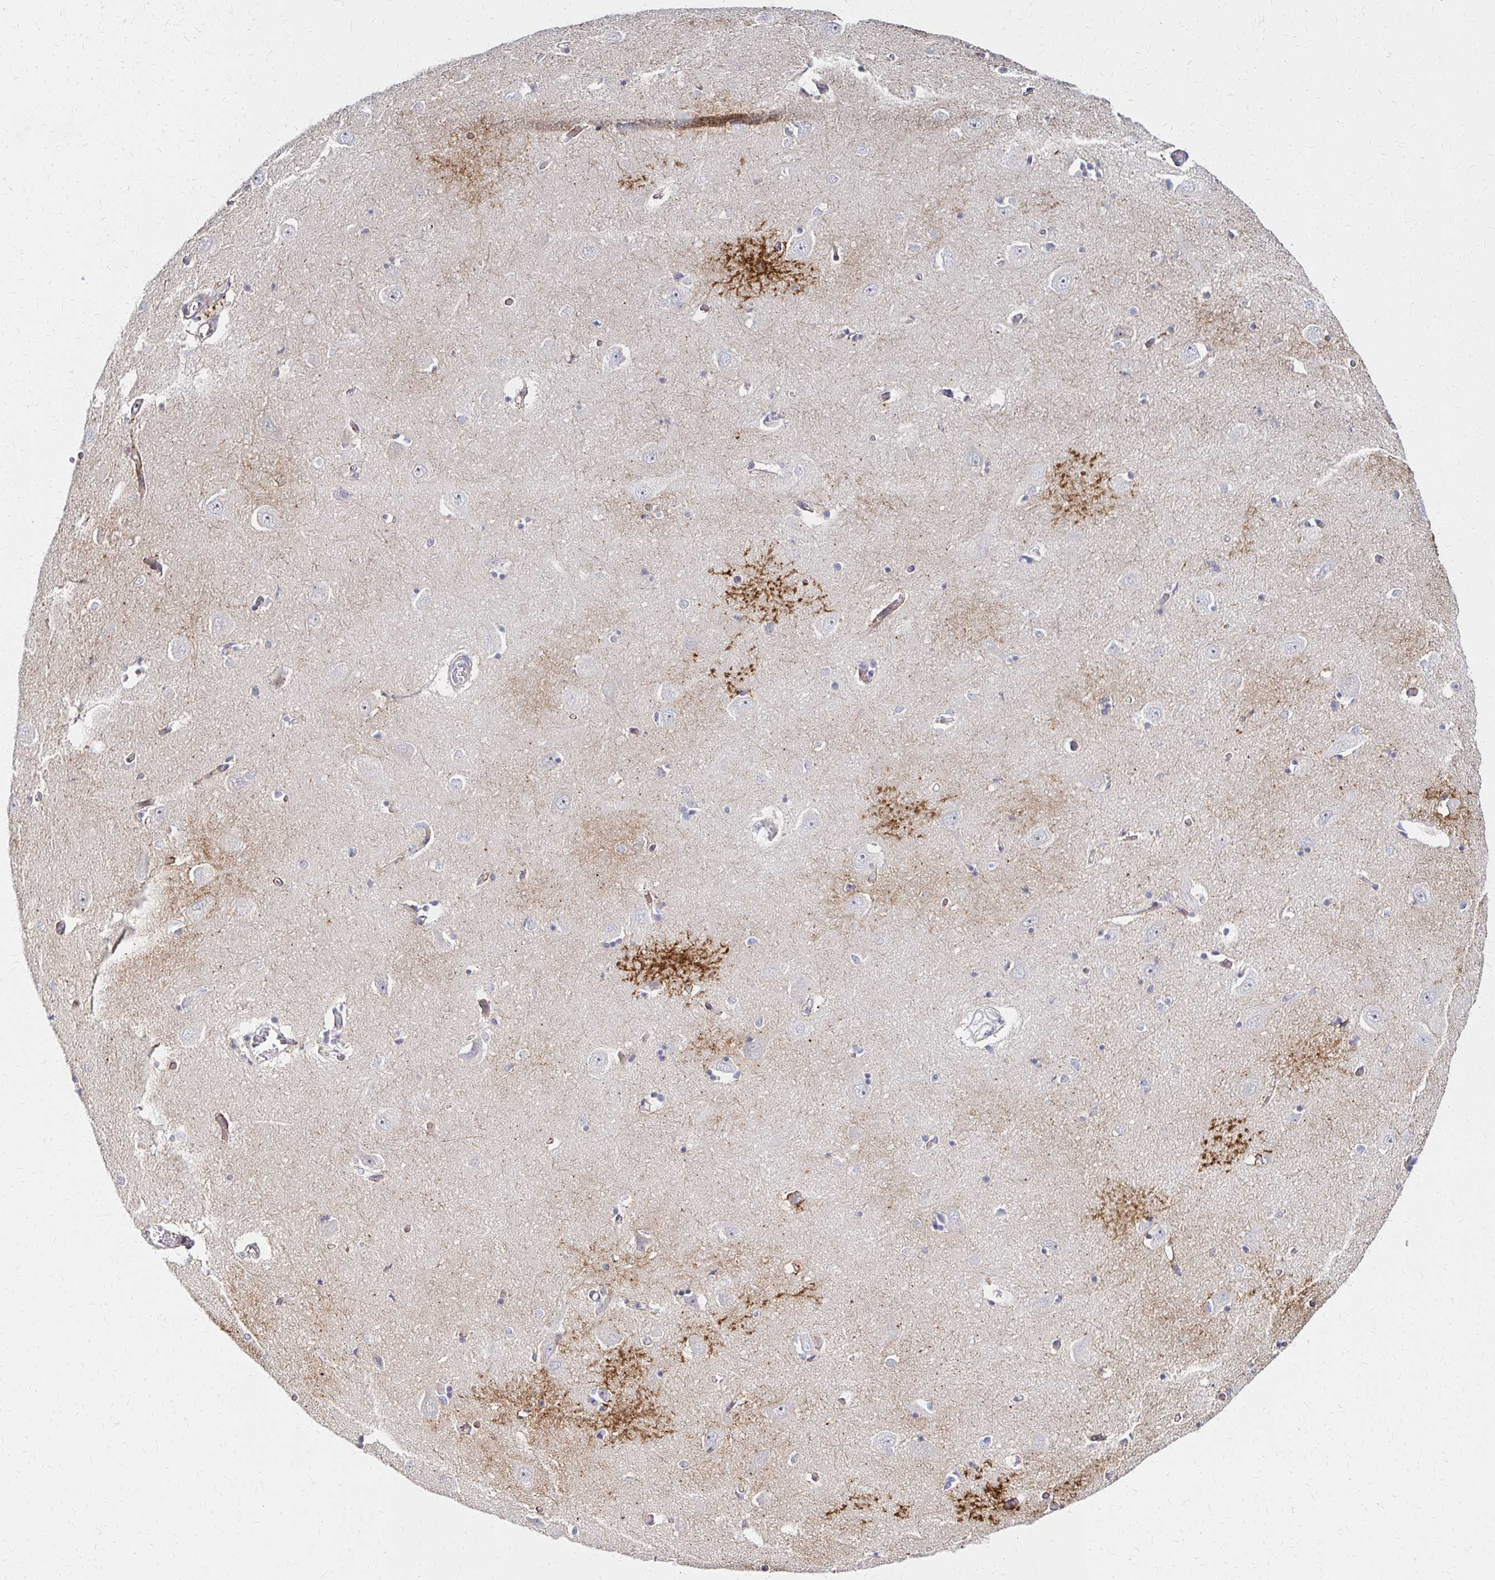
{"staining": {"intensity": "strong", "quantity": "<25%", "location": "cytoplasmic/membranous"}, "tissue": "caudate", "cell_type": "Glial cells", "image_type": "normal", "snomed": [{"axis": "morphology", "description": "Normal tissue, NOS"}, {"axis": "topography", "description": "Lateral ventricle wall"}, {"axis": "topography", "description": "Hippocampus"}], "caption": "The histopathology image displays staining of normal caudate, revealing strong cytoplasmic/membranous protein positivity (brown color) within glial cells. The staining was performed using DAB (3,3'-diaminobenzidine), with brown indicating positive protein expression. Nuclei are stained blue with hematoxylin.", "gene": "MAN1A1", "patient": {"sex": "female", "age": 63}}